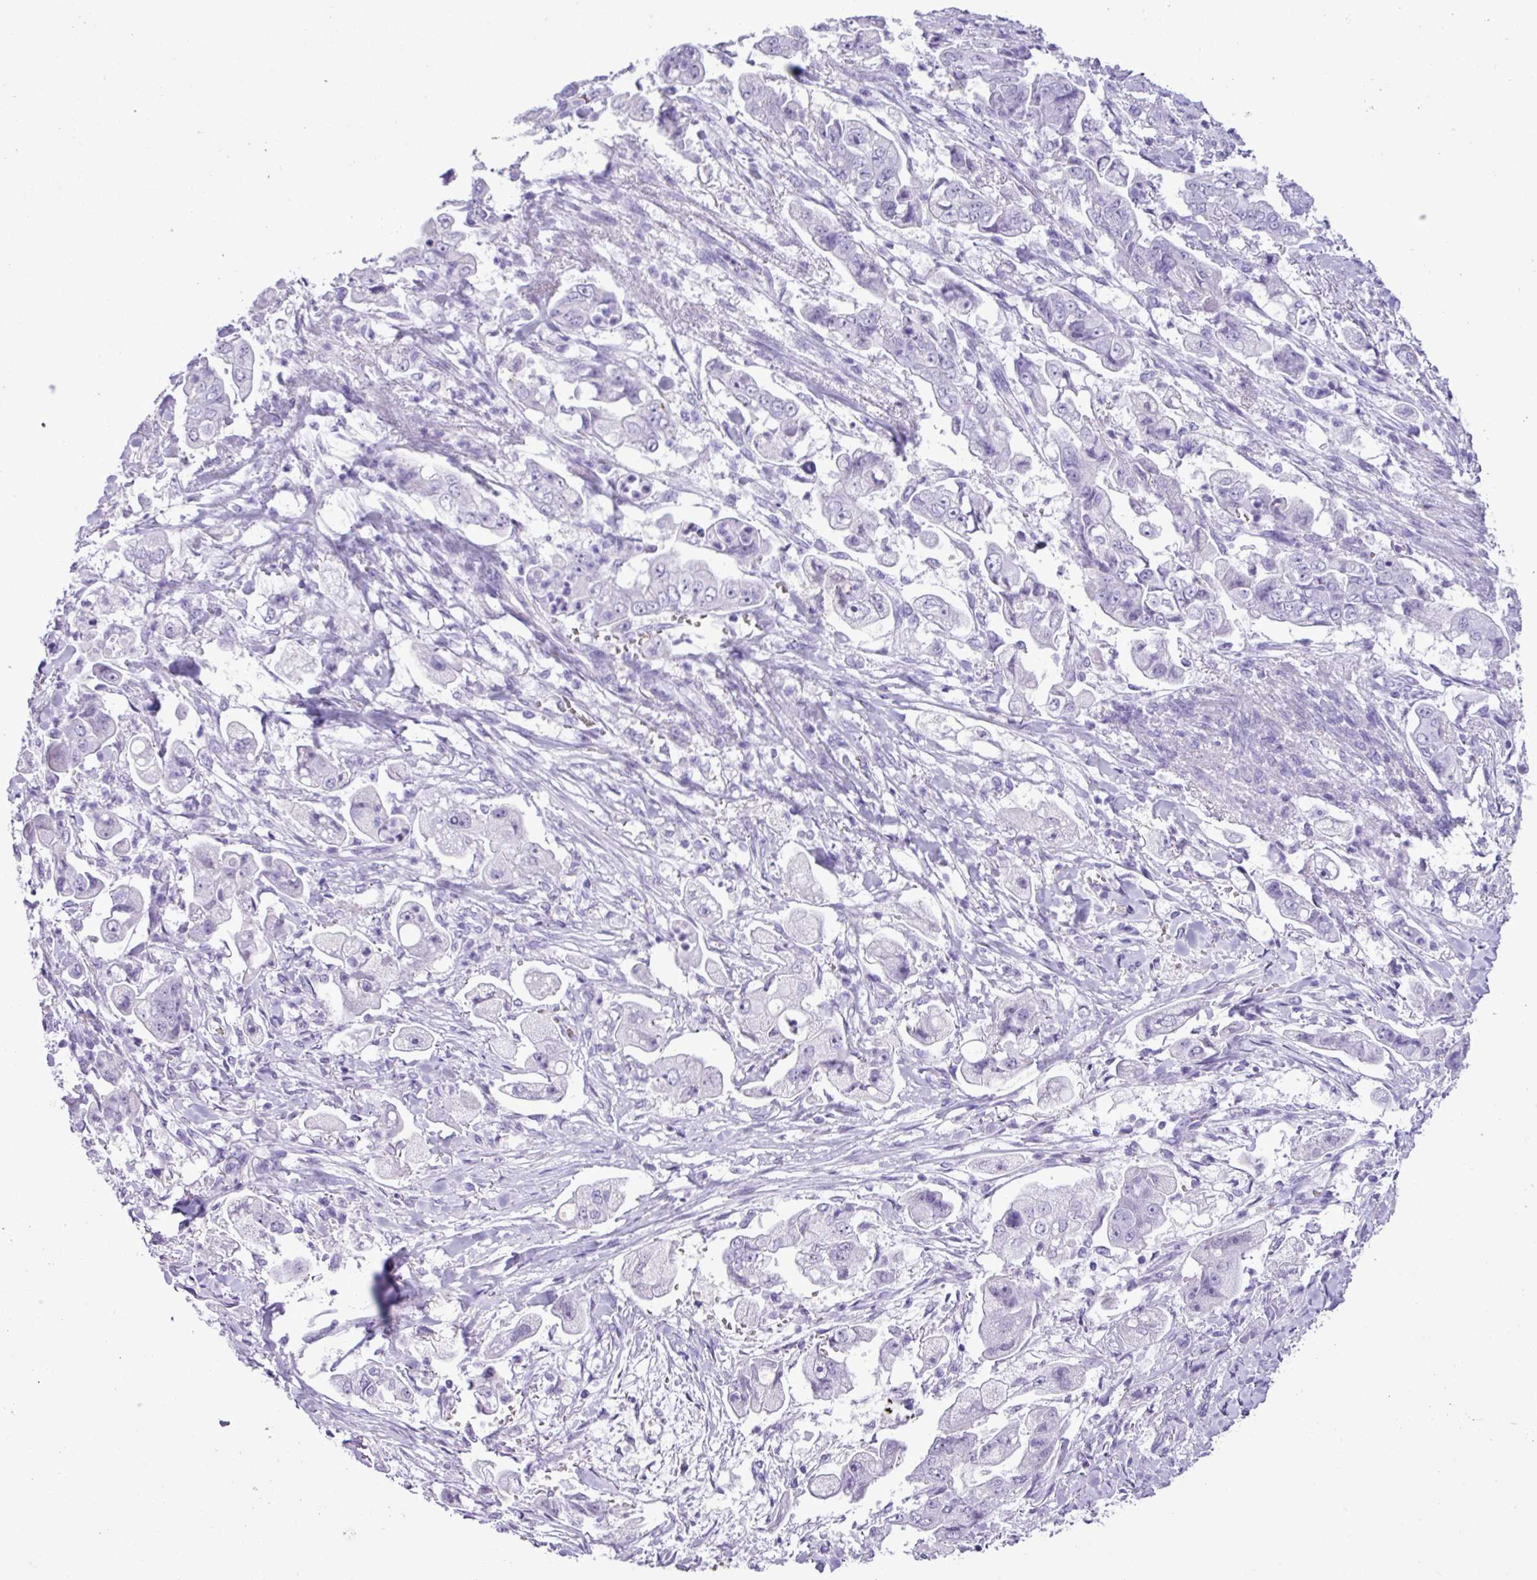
{"staining": {"intensity": "negative", "quantity": "none", "location": "none"}, "tissue": "stomach cancer", "cell_type": "Tumor cells", "image_type": "cancer", "snomed": [{"axis": "morphology", "description": "Adenocarcinoma, NOS"}, {"axis": "topography", "description": "Stomach"}], "caption": "Protein analysis of adenocarcinoma (stomach) reveals no significant positivity in tumor cells.", "gene": "ZSCAN5A", "patient": {"sex": "male", "age": 62}}